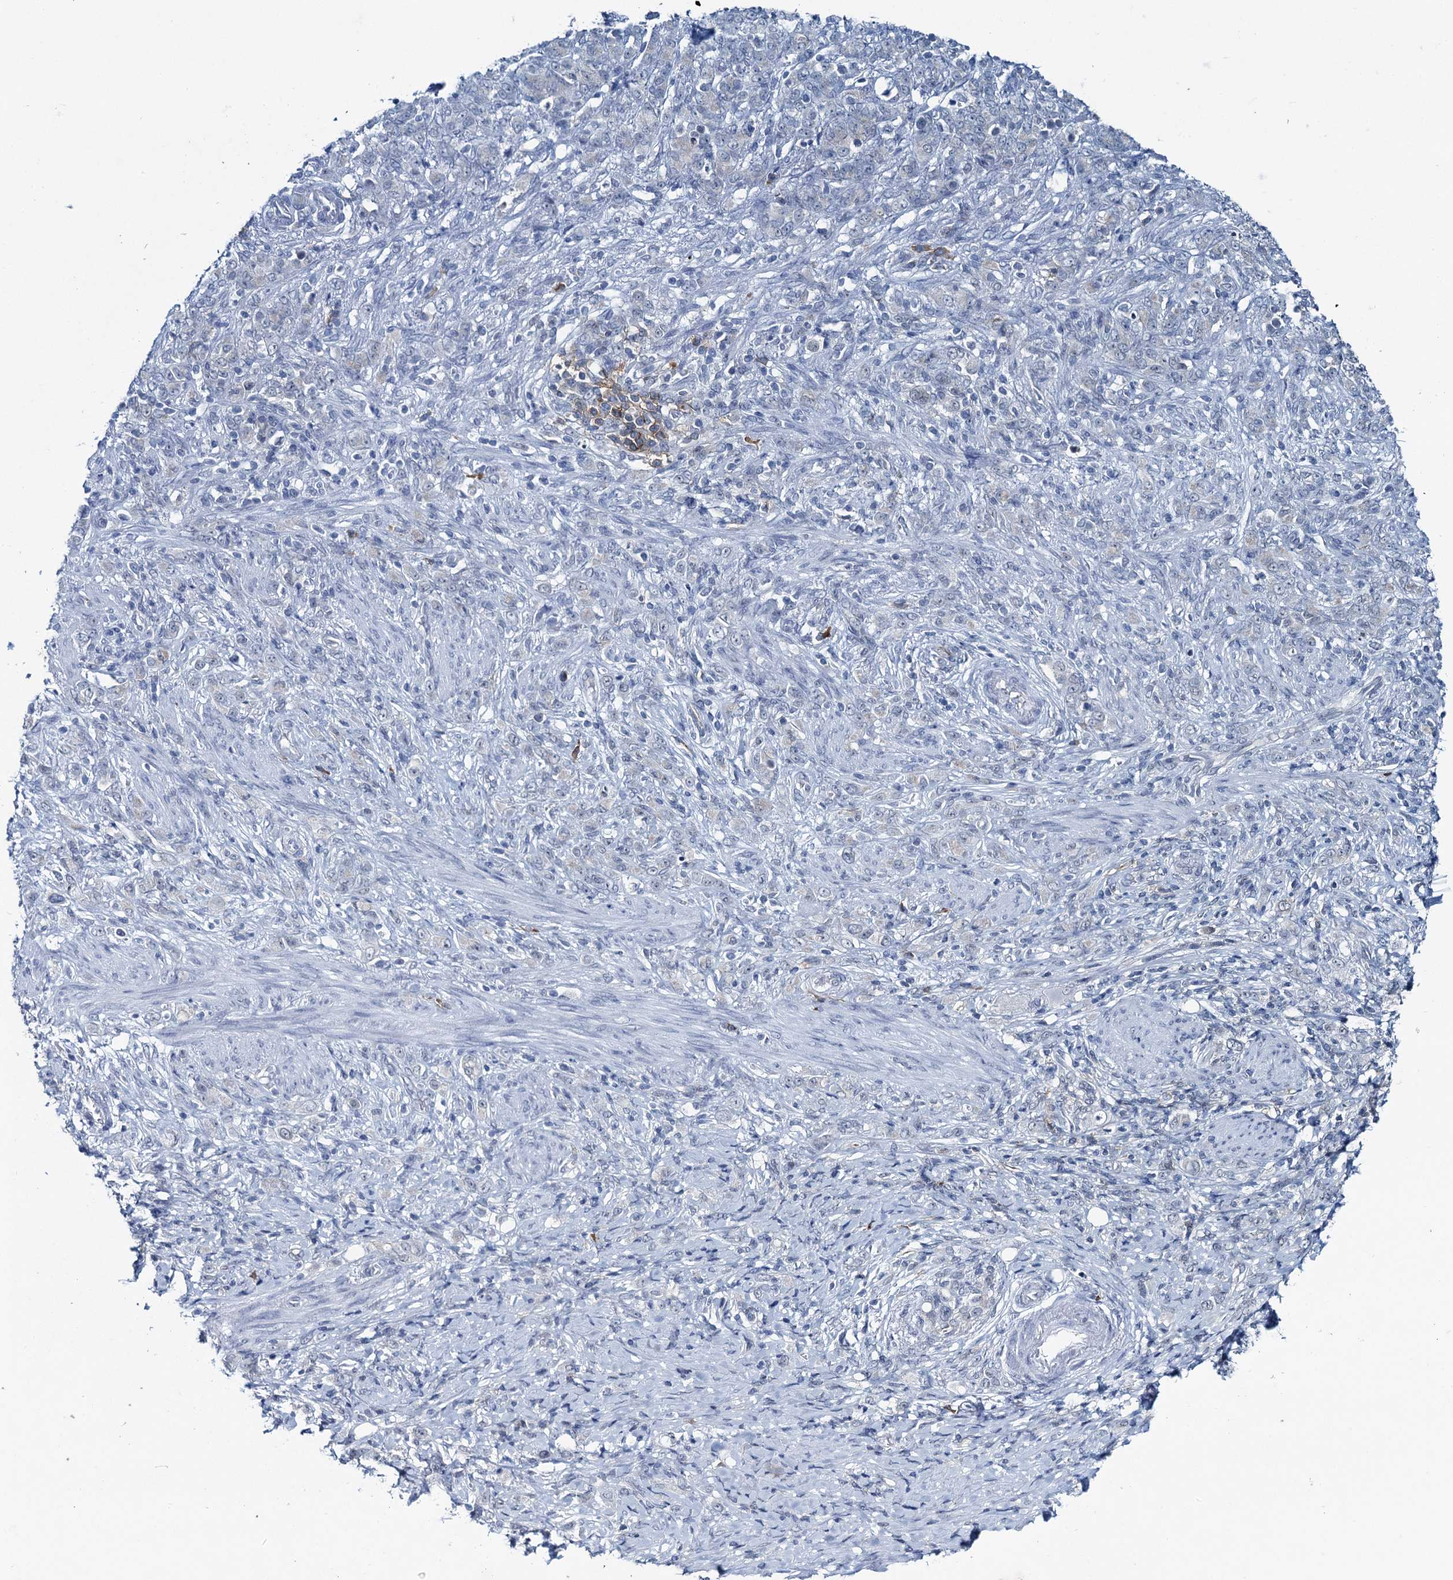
{"staining": {"intensity": "negative", "quantity": "none", "location": "none"}, "tissue": "stomach cancer", "cell_type": "Tumor cells", "image_type": "cancer", "snomed": [{"axis": "morphology", "description": "Adenocarcinoma, NOS"}, {"axis": "topography", "description": "Stomach"}], "caption": "Image shows no protein positivity in tumor cells of stomach adenocarcinoma tissue.", "gene": "HAPSTR1", "patient": {"sex": "female", "age": 79}}